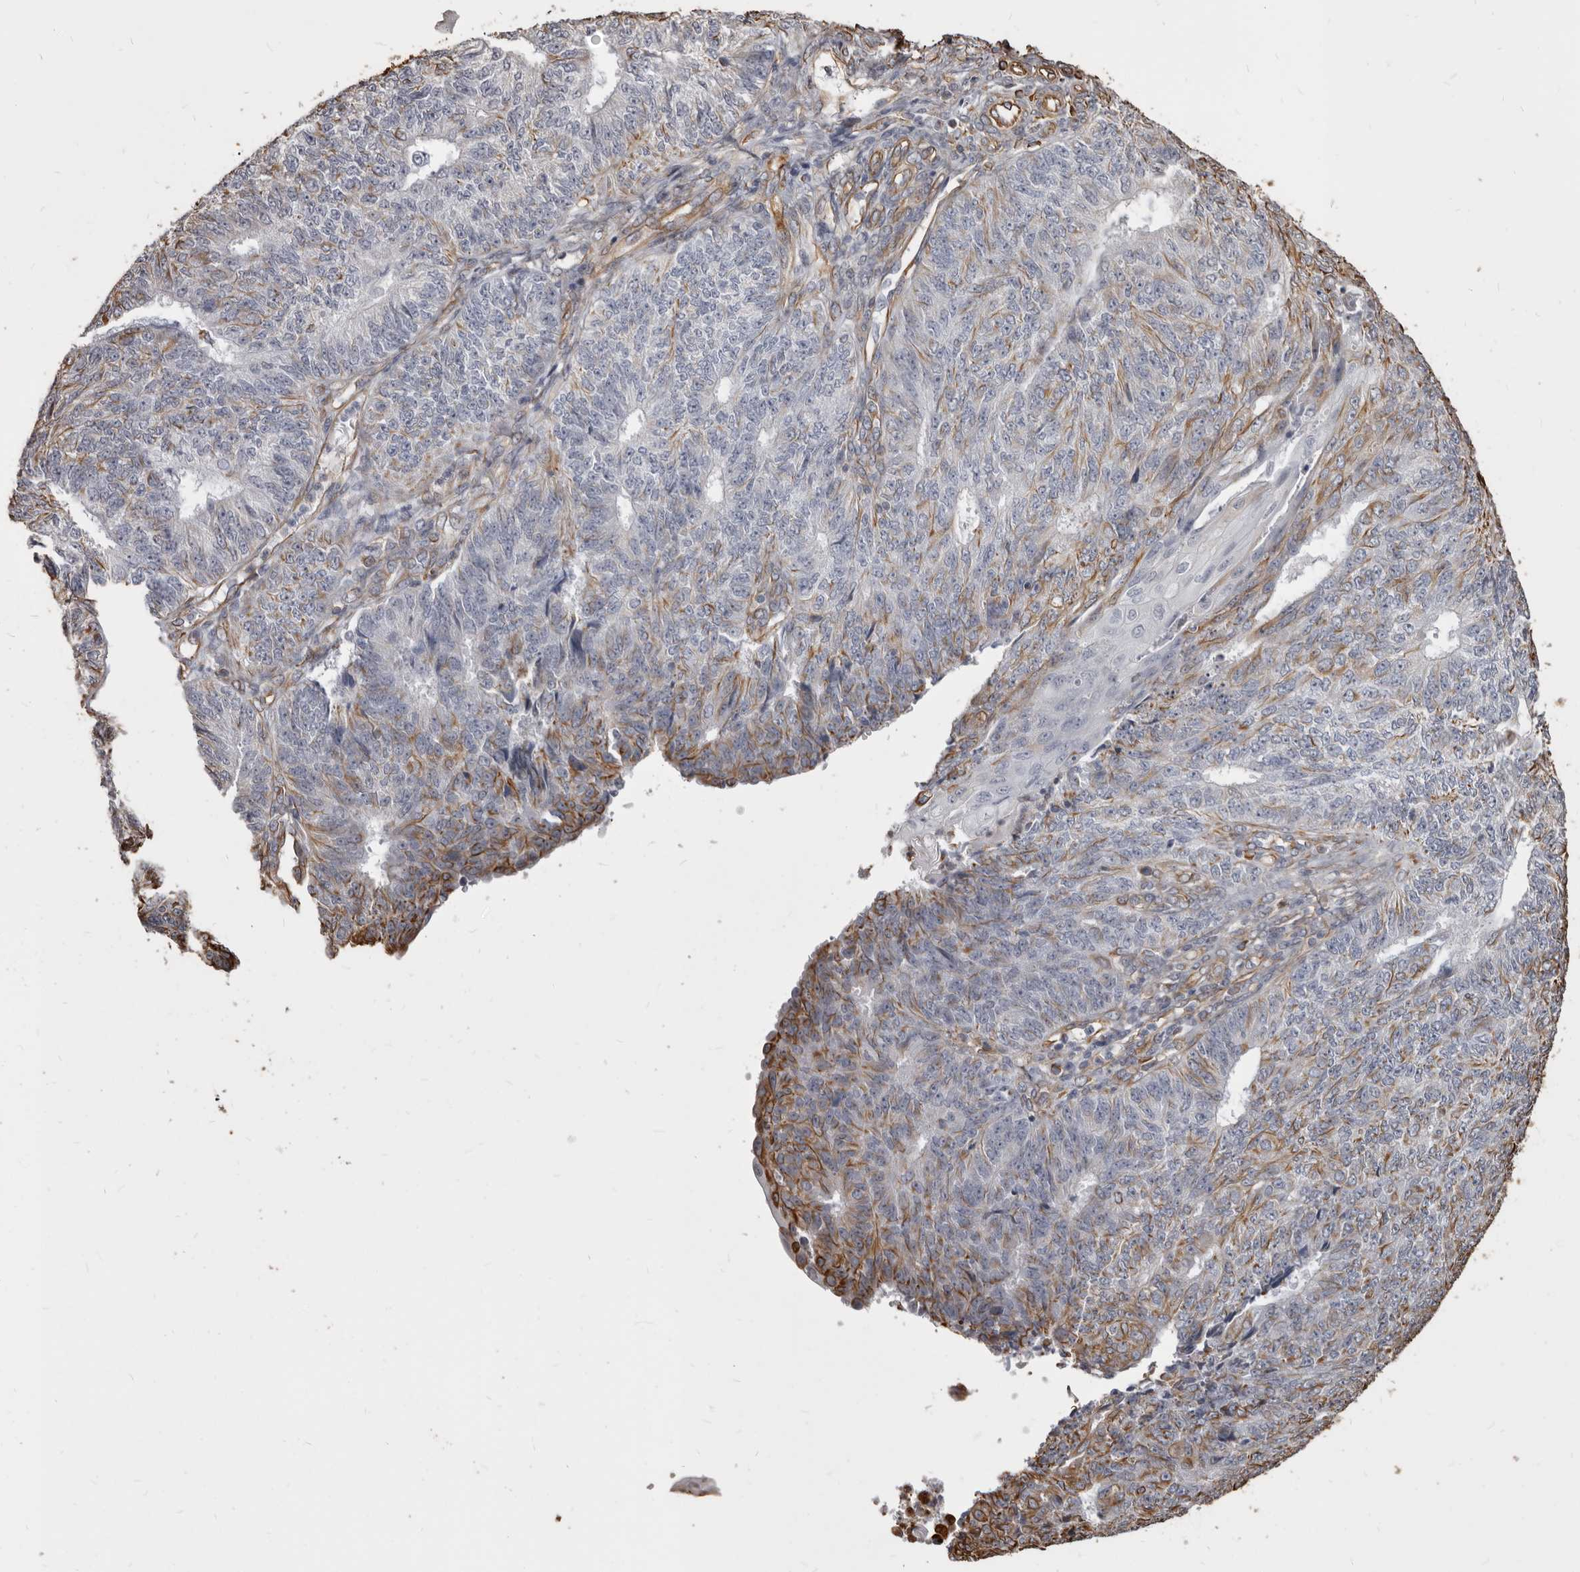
{"staining": {"intensity": "moderate", "quantity": "<25%", "location": "cytoplasmic/membranous"}, "tissue": "endometrial cancer", "cell_type": "Tumor cells", "image_type": "cancer", "snomed": [{"axis": "morphology", "description": "Adenocarcinoma, NOS"}, {"axis": "topography", "description": "Endometrium"}], "caption": "A high-resolution image shows IHC staining of adenocarcinoma (endometrial), which displays moderate cytoplasmic/membranous staining in approximately <25% of tumor cells.", "gene": "MTURN", "patient": {"sex": "female", "age": 32}}